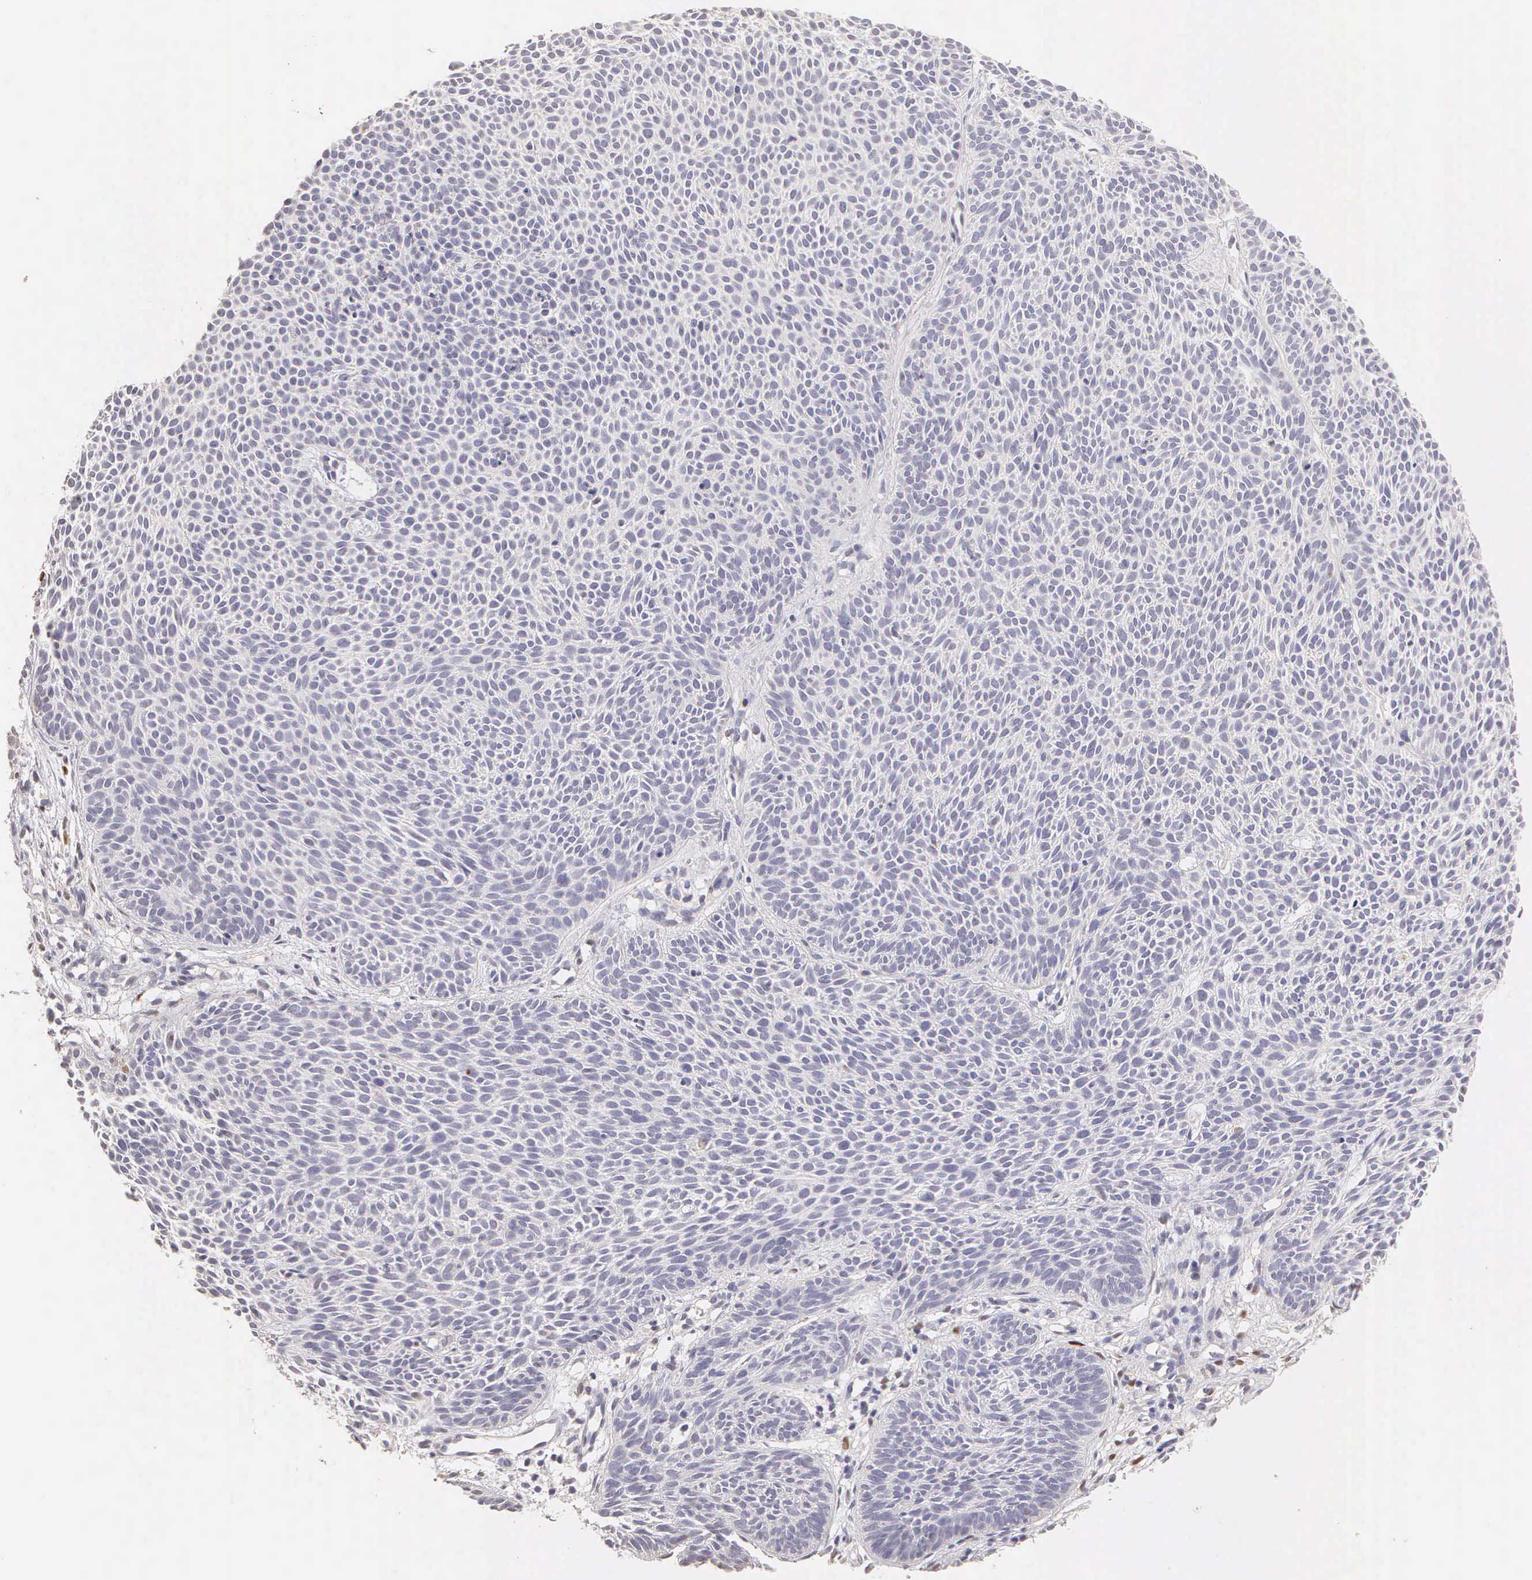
{"staining": {"intensity": "negative", "quantity": "none", "location": "none"}, "tissue": "skin cancer", "cell_type": "Tumor cells", "image_type": "cancer", "snomed": [{"axis": "morphology", "description": "Basal cell carcinoma"}, {"axis": "topography", "description": "Skin"}], "caption": "This is an IHC histopathology image of basal cell carcinoma (skin). There is no staining in tumor cells.", "gene": "ESR1", "patient": {"sex": "male", "age": 84}}